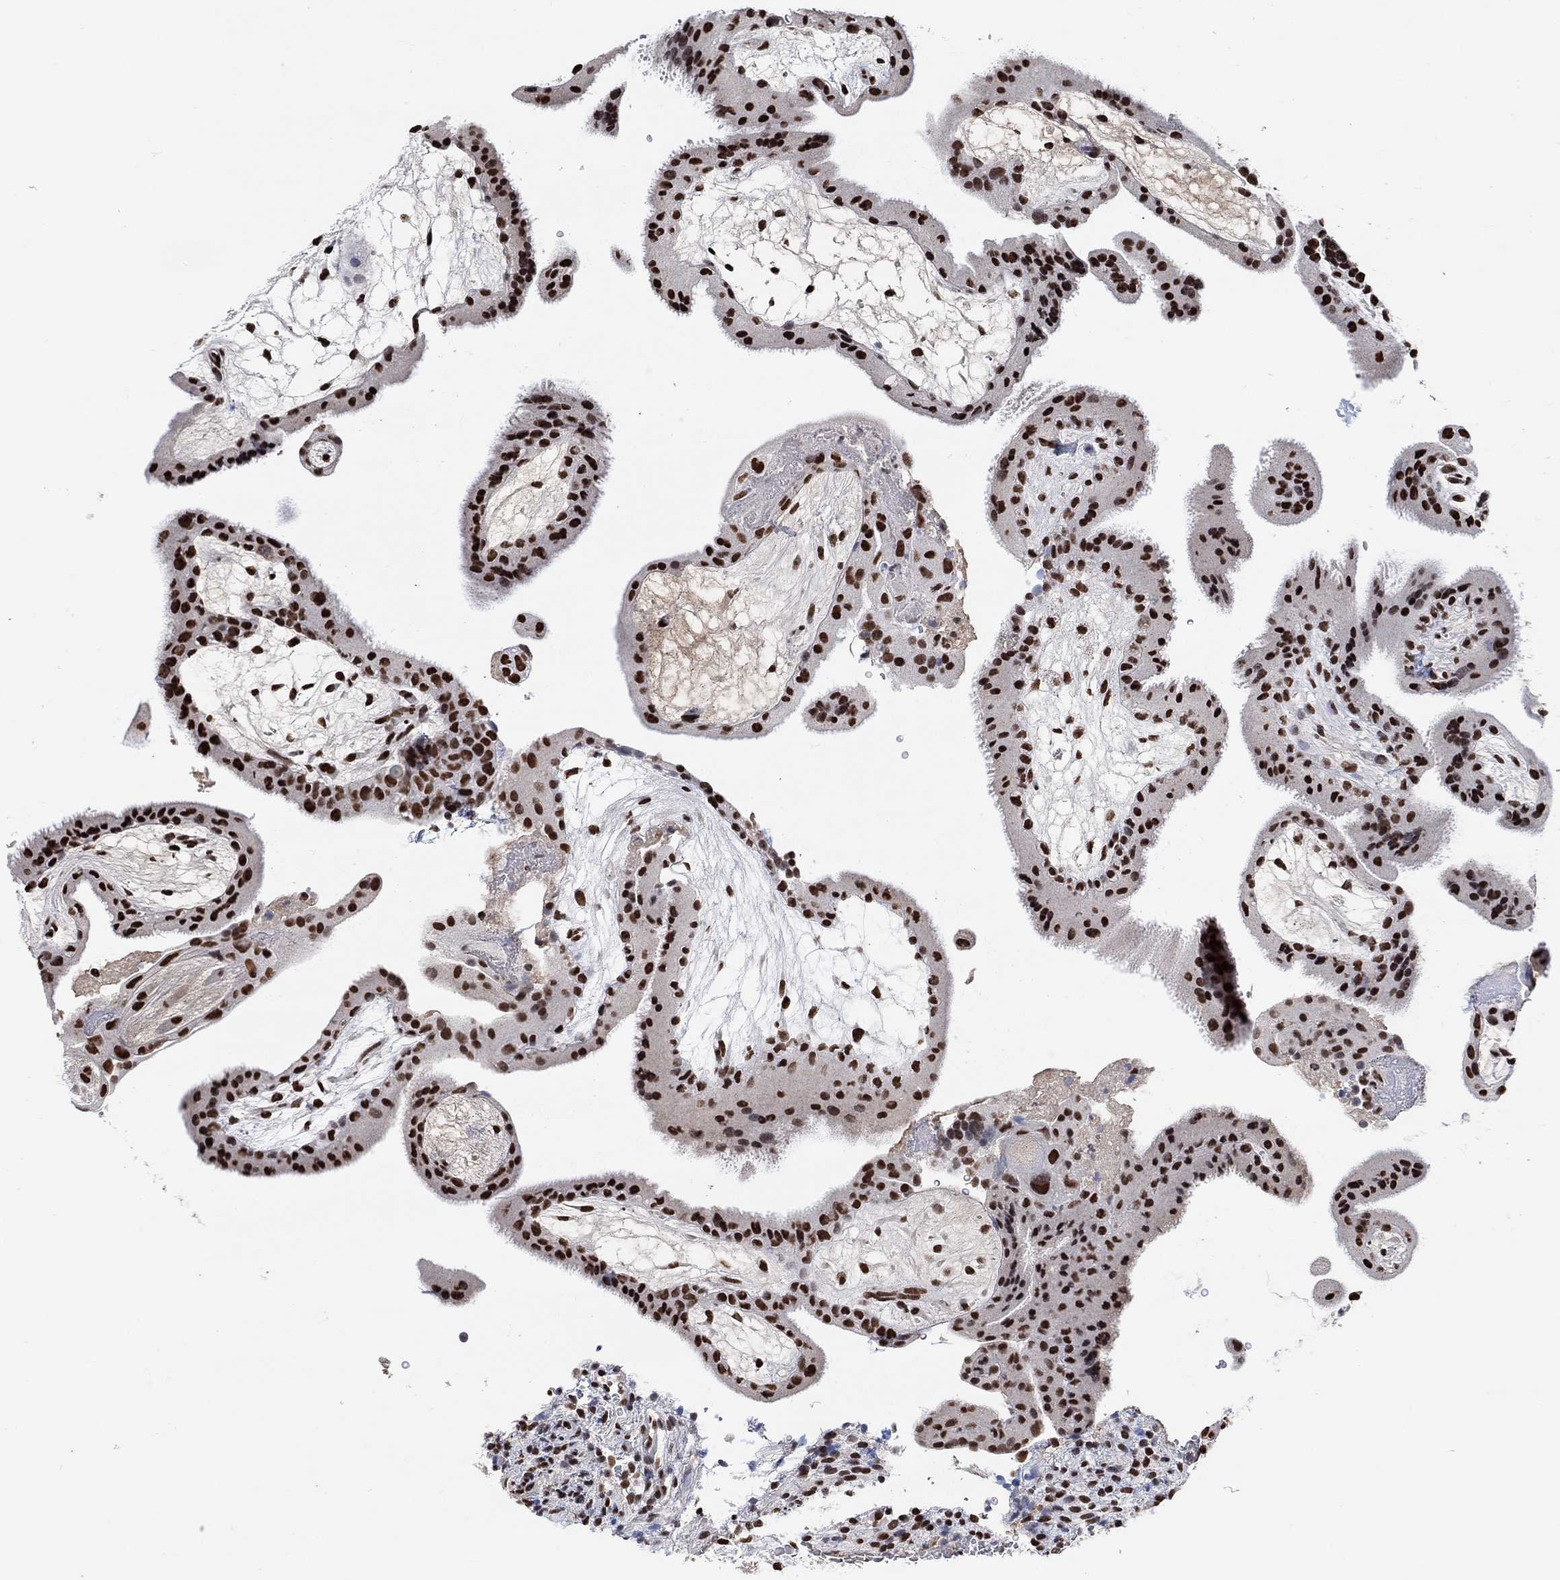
{"staining": {"intensity": "strong", "quantity": ">75%", "location": "nuclear"}, "tissue": "placenta", "cell_type": "Decidual cells", "image_type": "normal", "snomed": [{"axis": "morphology", "description": "Normal tissue, NOS"}, {"axis": "topography", "description": "Placenta"}], "caption": "High-power microscopy captured an IHC image of benign placenta, revealing strong nuclear staining in approximately >75% of decidual cells. (brown staining indicates protein expression, while blue staining denotes nuclei).", "gene": "USP39", "patient": {"sex": "female", "age": 19}}